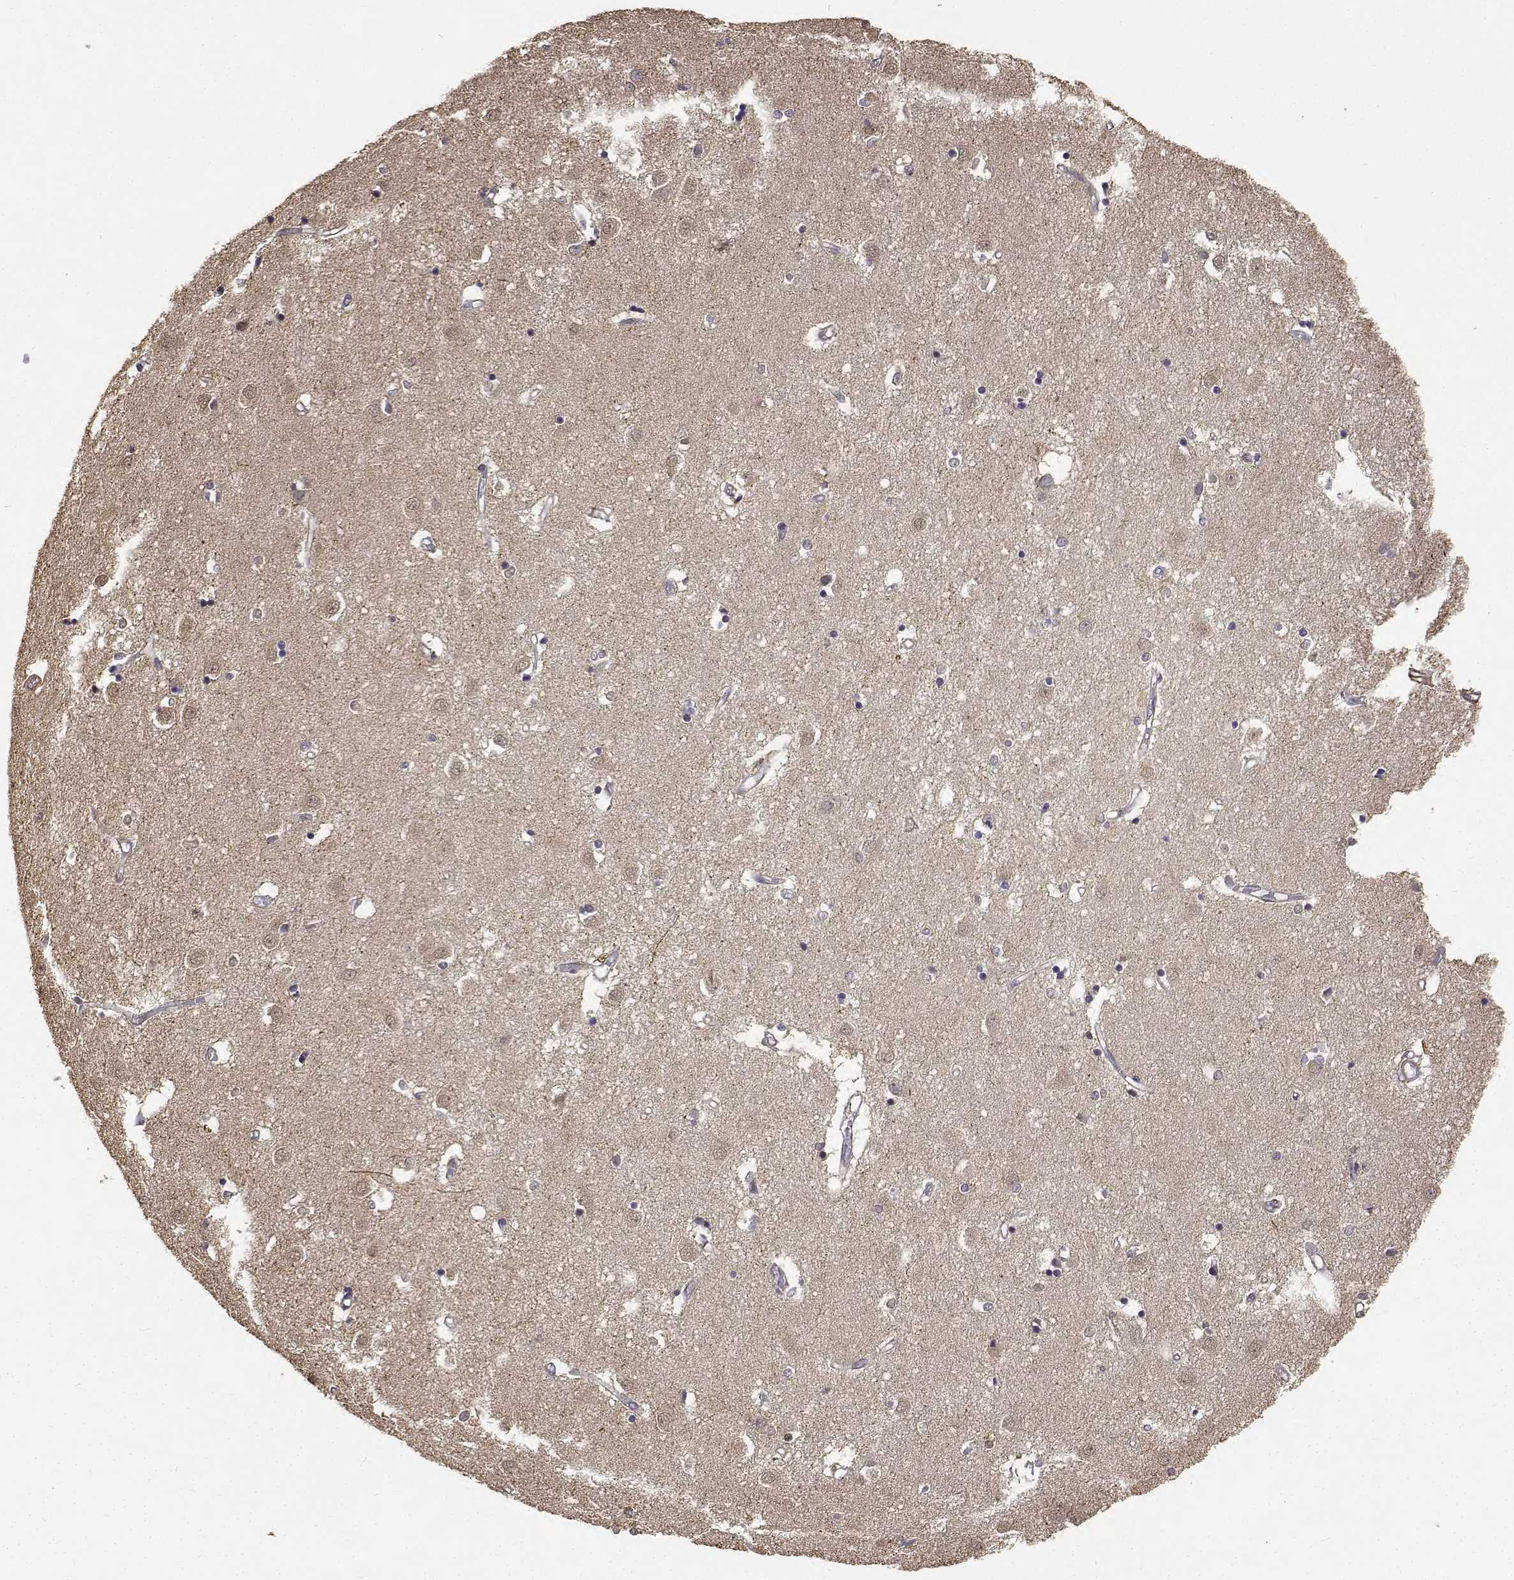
{"staining": {"intensity": "moderate", "quantity": "<25%", "location": "cytoplasmic/membranous"}, "tissue": "caudate", "cell_type": "Glial cells", "image_type": "normal", "snomed": [{"axis": "morphology", "description": "Normal tissue, NOS"}, {"axis": "topography", "description": "Lateral ventricle wall"}], "caption": "An immunohistochemistry histopathology image of benign tissue is shown. Protein staining in brown shows moderate cytoplasmic/membranous positivity in caudate within glial cells. Using DAB (brown) and hematoxylin (blue) stains, captured at high magnification using brightfield microscopy.", "gene": "PCID2", "patient": {"sex": "male", "age": 54}}